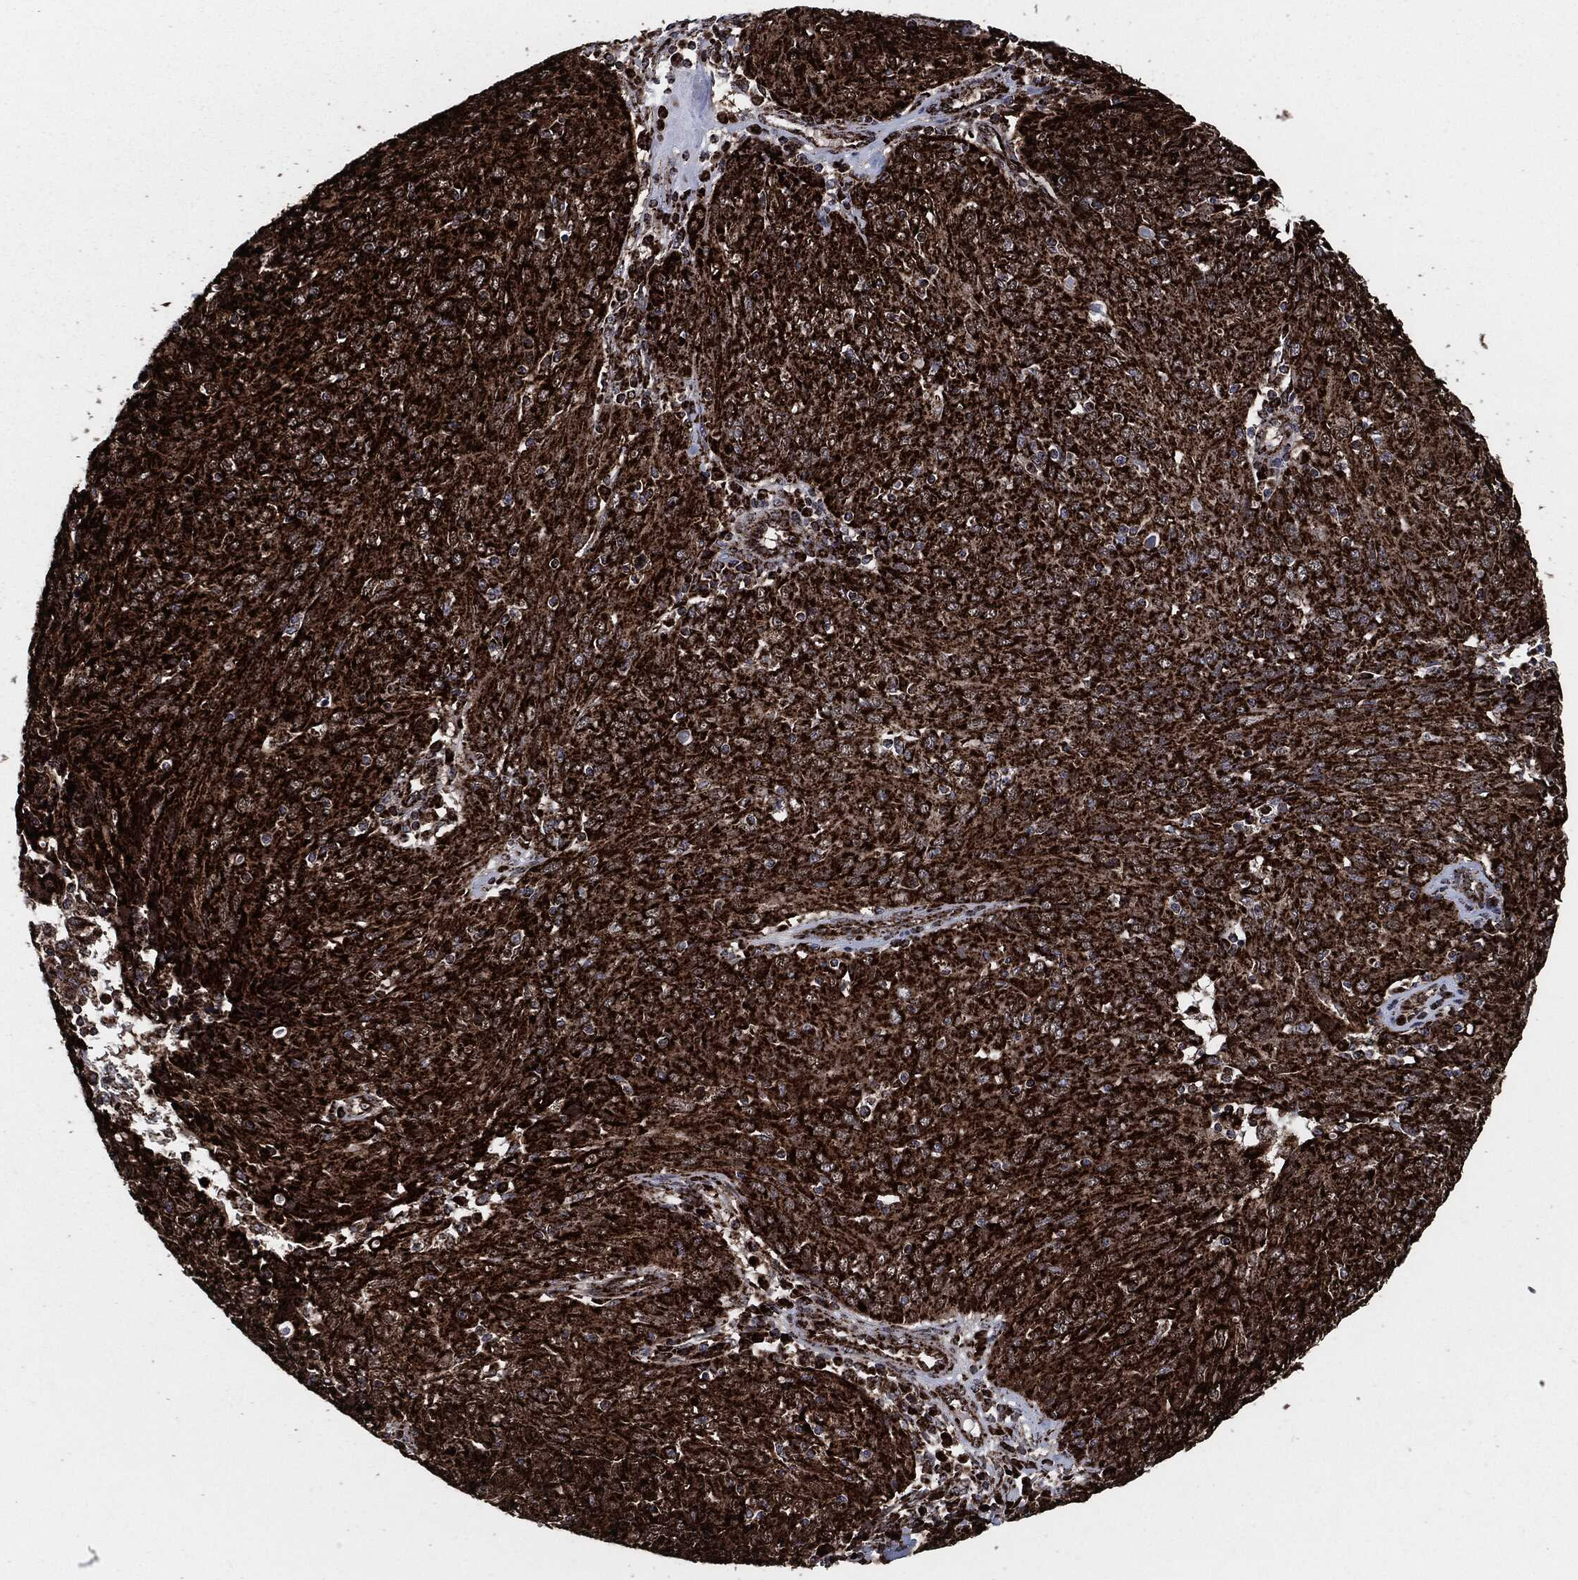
{"staining": {"intensity": "strong", "quantity": ">75%", "location": "cytoplasmic/membranous"}, "tissue": "ovarian cancer", "cell_type": "Tumor cells", "image_type": "cancer", "snomed": [{"axis": "morphology", "description": "Carcinoma, endometroid"}, {"axis": "topography", "description": "Ovary"}], "caption": "Ovarian cancer (endometroid carcinoma) stained for a protein (brown) exhibits strong cytoplasmic/membranous positive staining in about >75% of tumor cells.", "gene": "FH", "patient": {"sex": "female", "age": 50}}